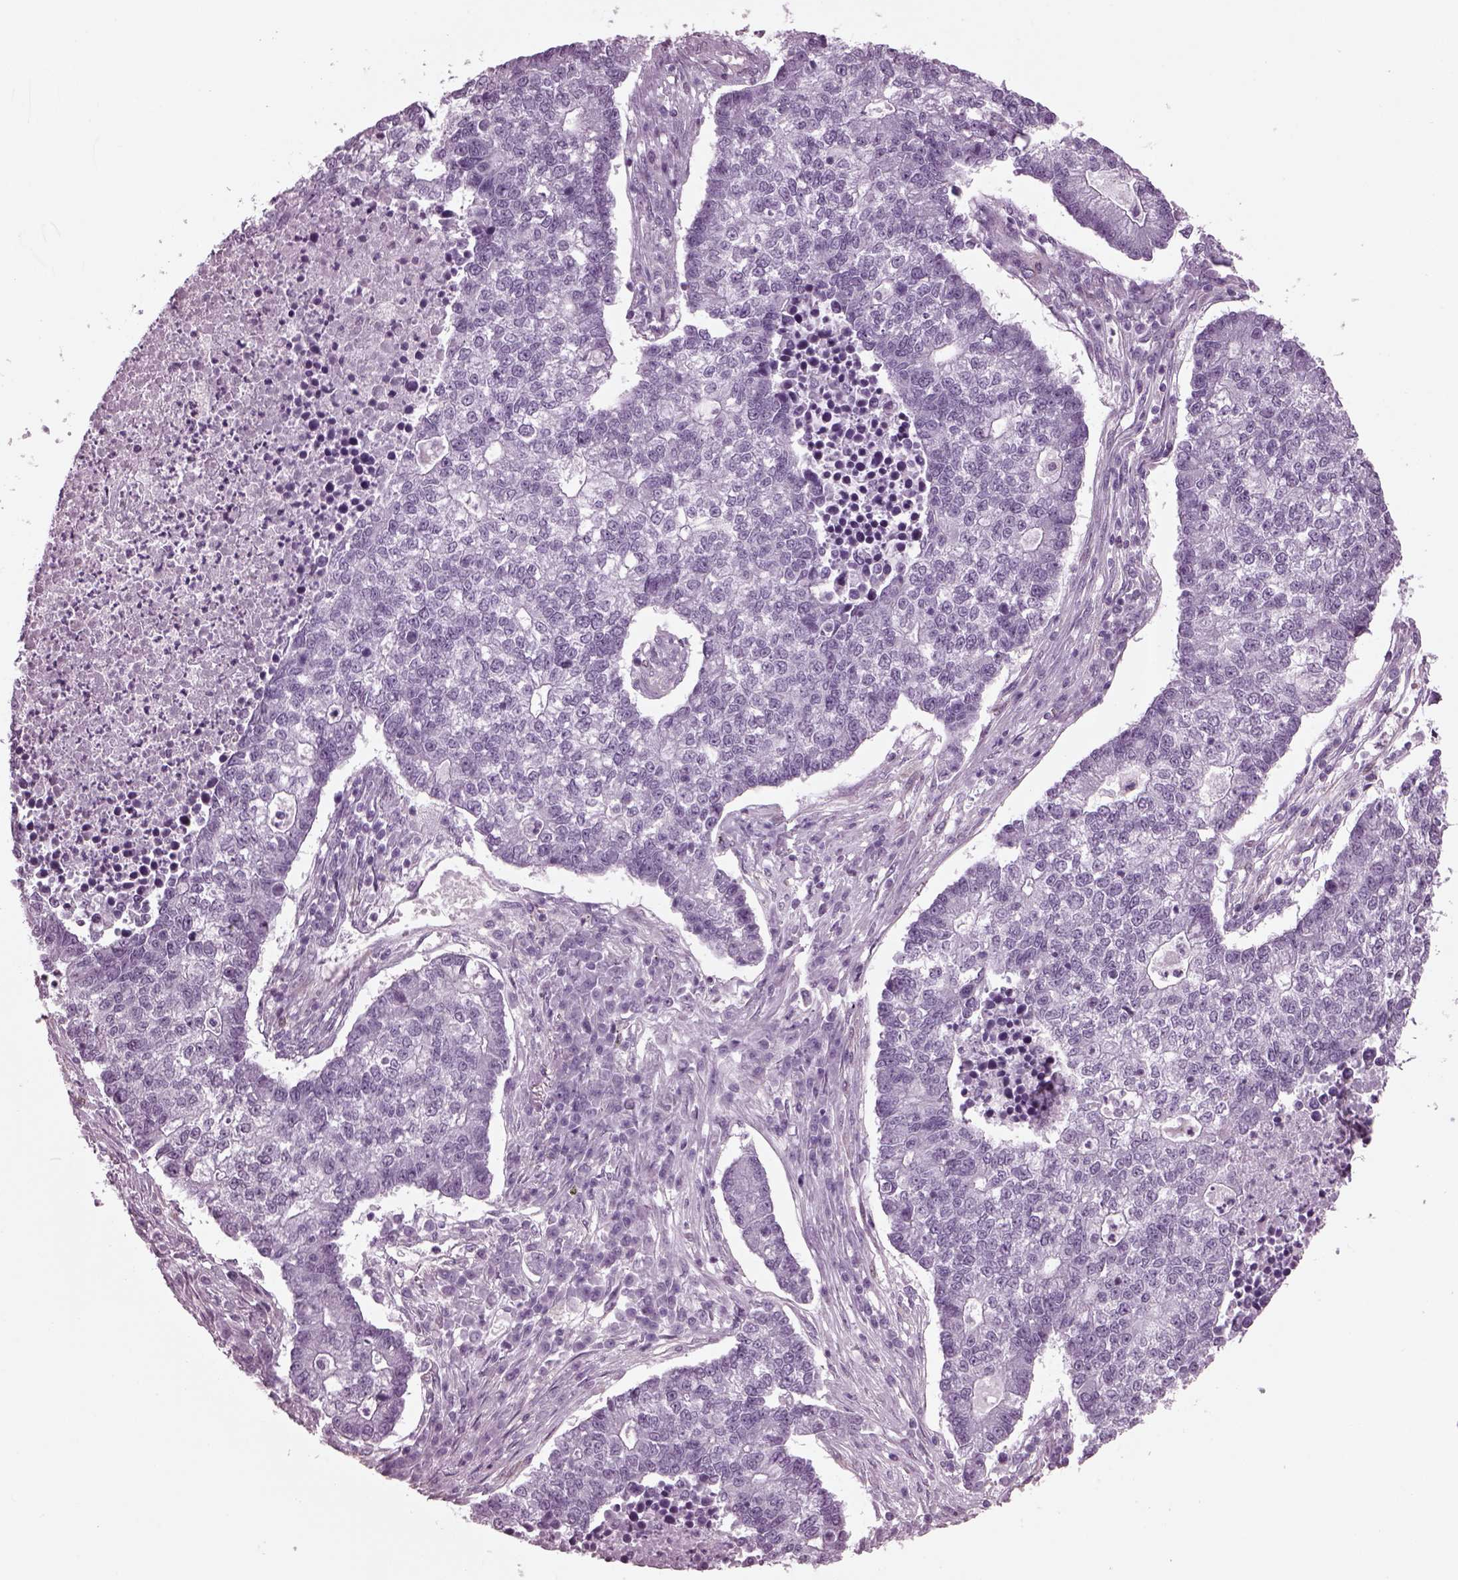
{"staining": {"intensity": "negative", "quantity": "none", "location": "none"}, "tissue": "lung cancer", "cell_type": "Tumor cells", "image_type": "cancer", "snomed": [{"axis": "morphology", "description": "Adenocarcinoma, NOS"}, {"axis": "topography", "description": "Lung"}], "caption": "Tumor cells show no significant protein positivity in adenocarcinoma (lung).", "gene": "TPPP2", "patient": {"sex": "male", "age": 57}}